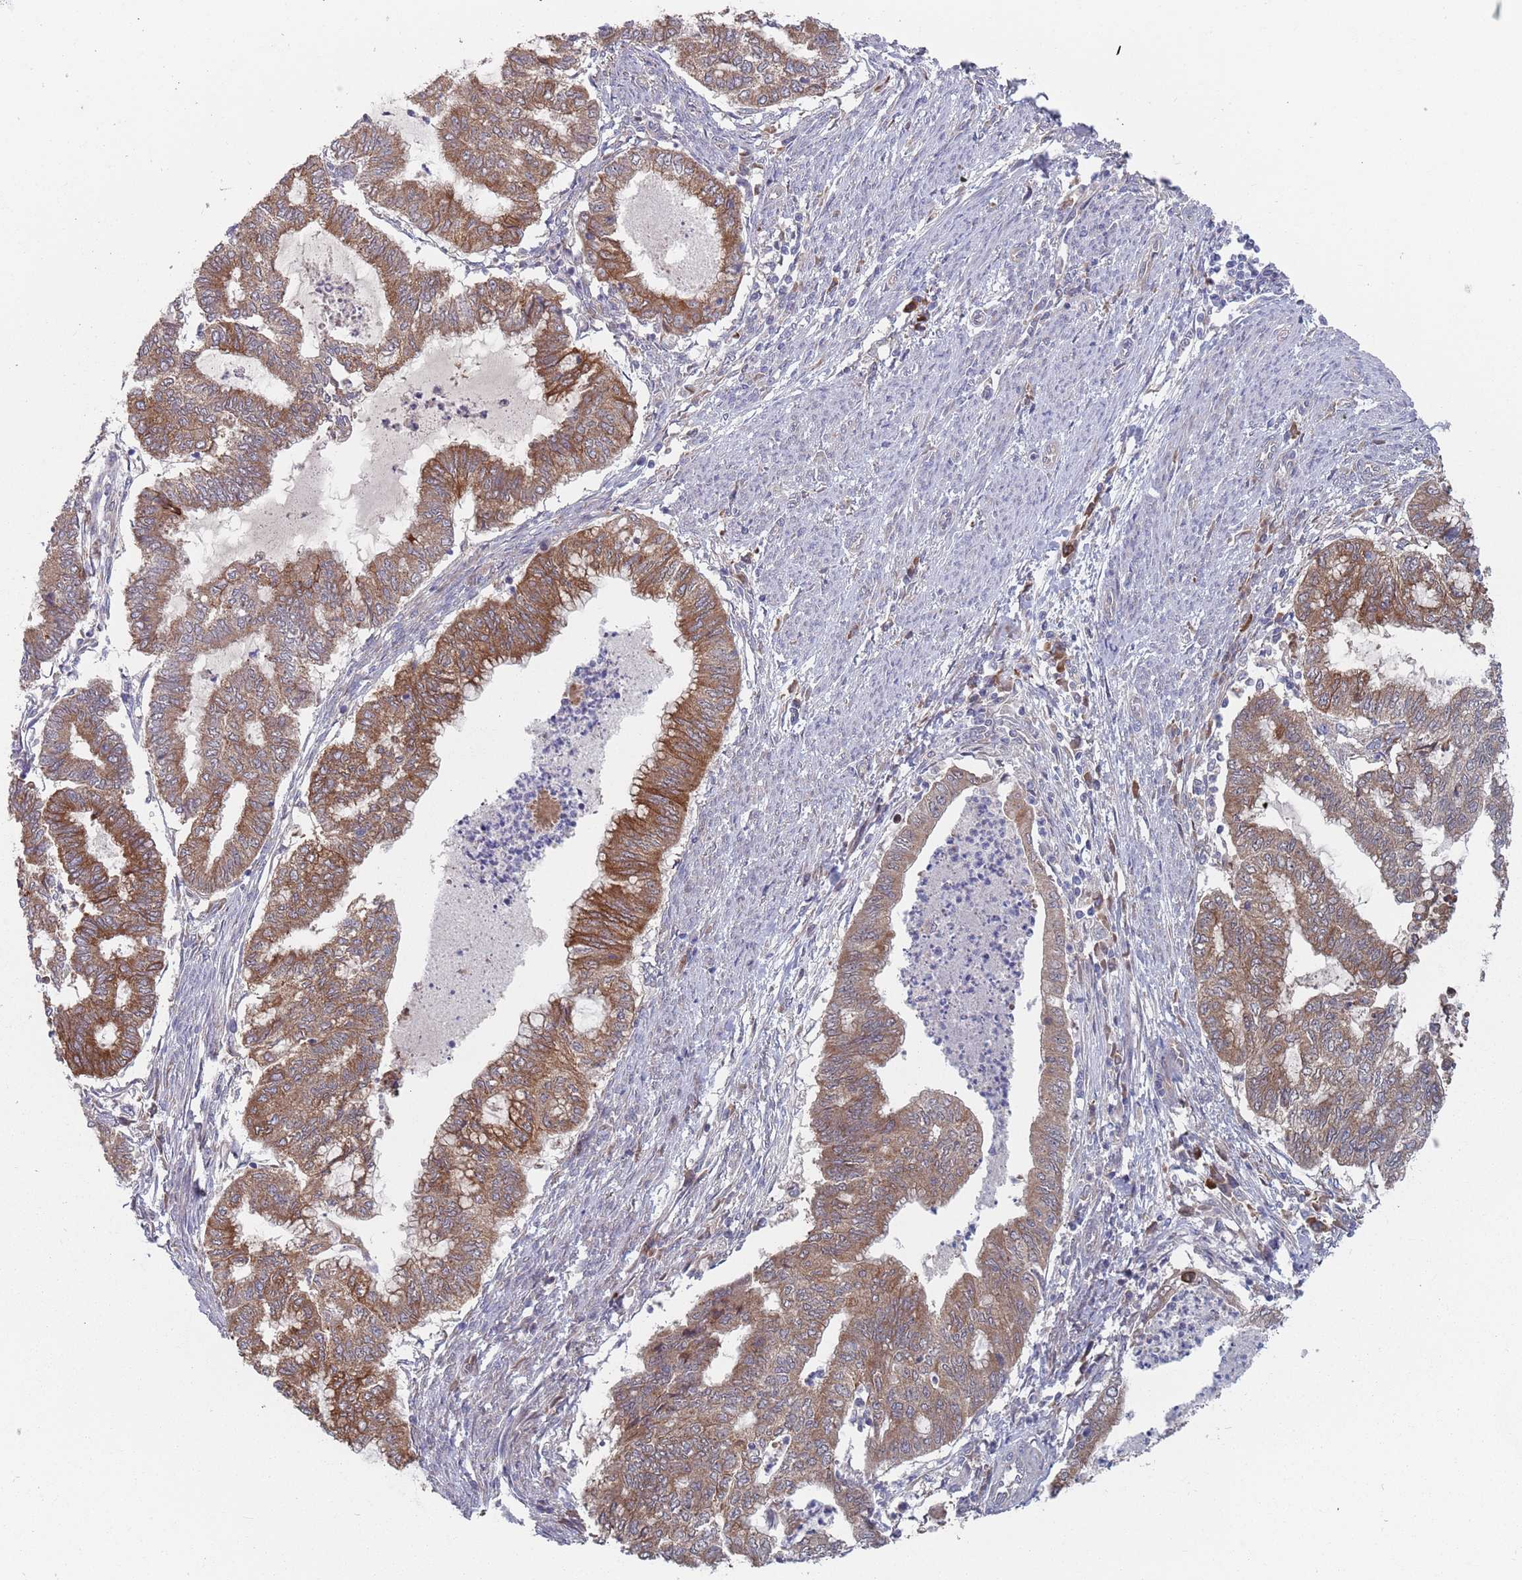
{"staining": {"intensity": "moderate", "quantity": ">75%", "location": "cytoplasmic/membranous"}, "tissue": "endometrial cancer", "cell_type": "Tumor cells", "image_type": "cancer", "snomed": [{"axis": "morphology", "description": "Adenocarcinoma, NOS"}, {"axis": "topography", "description": "Endometrium"}], "caption": "The histopathology image demonstrates a brown stain indicating the presence of a protein in the cytoplasmic/membranous of tumor cells in endometrial adenocarcinoma.", "gene": "ZNF140", "patient": {"sex": "female", "age": 79}}